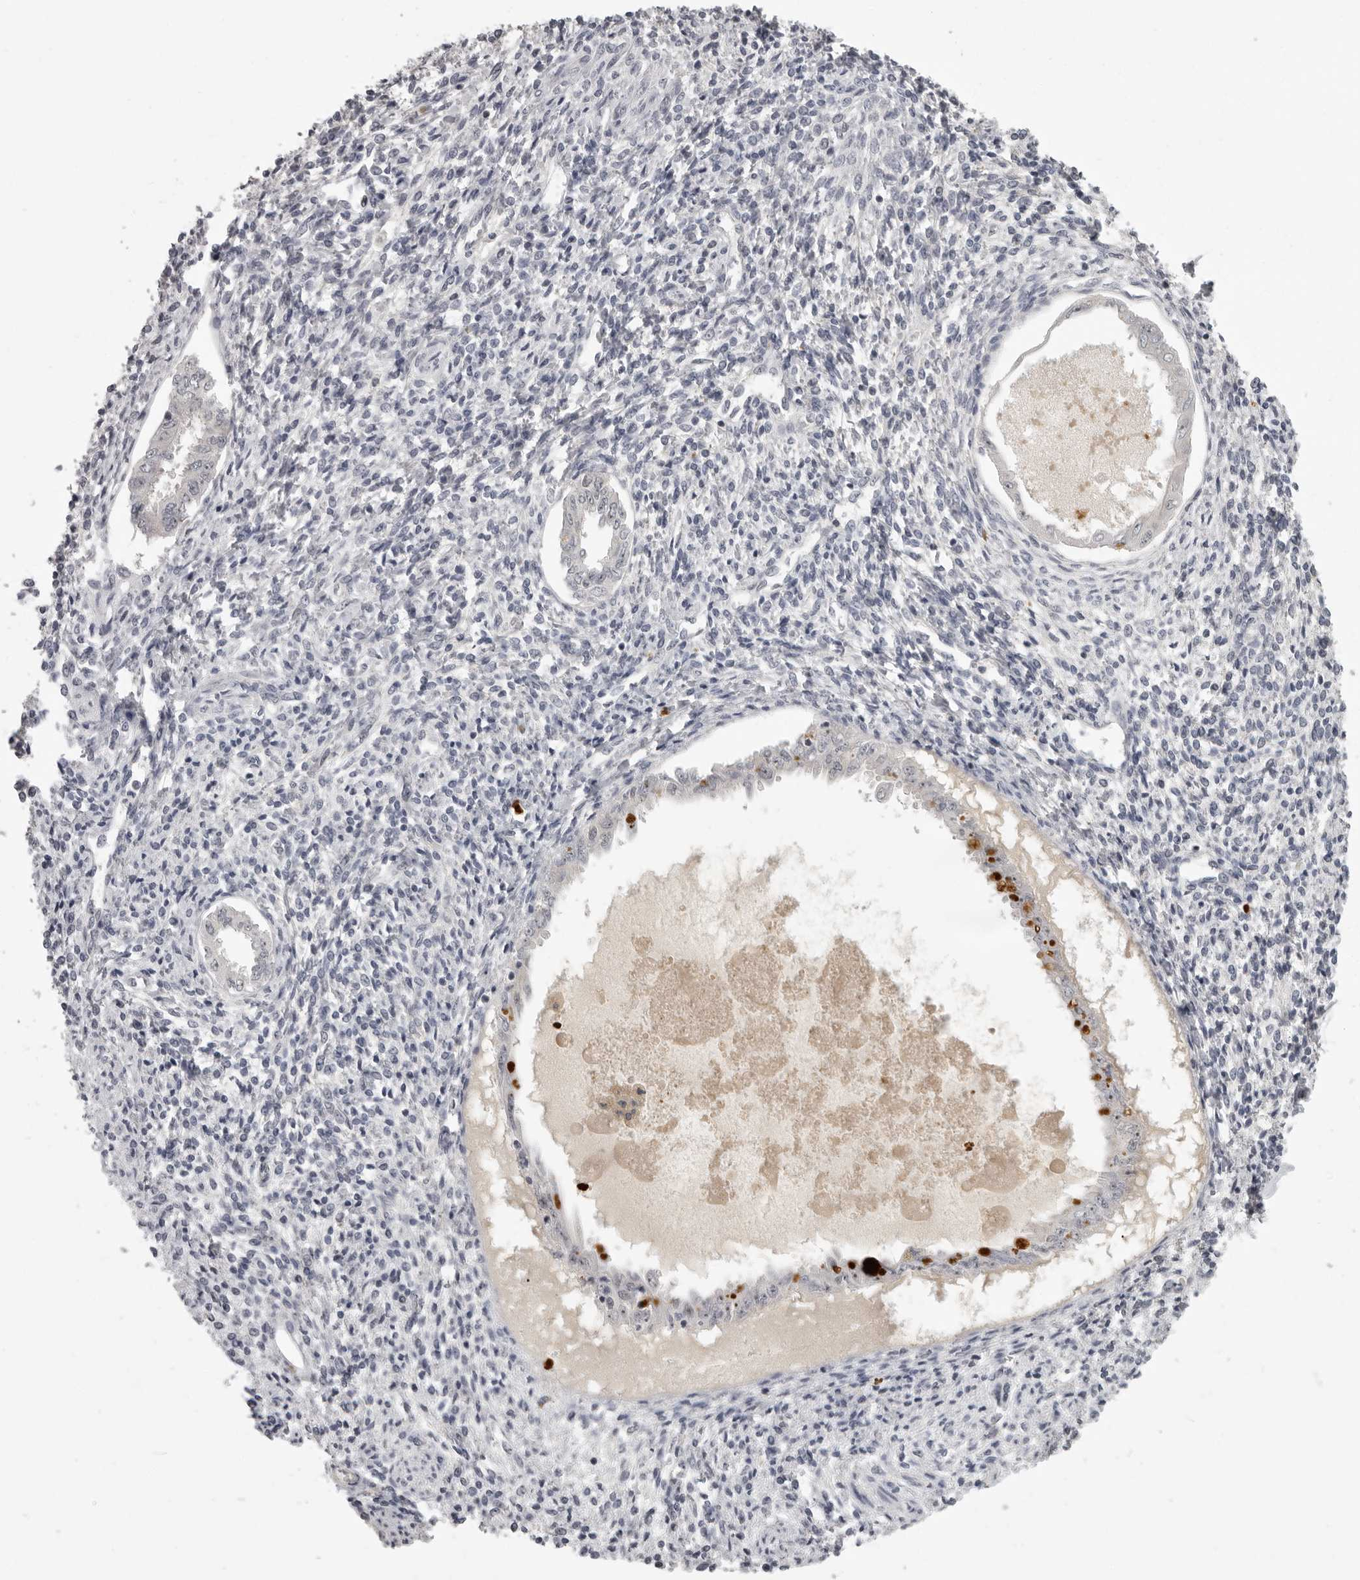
{"staining": {"intensity": "negative", "quantity": "none", "location": "none"}, "tissue": "endometrium", "cell_type": "Cells in endometrial stroma", "image_type": "normal", "snomed": [{"axis": "morphology", "description": "Normal tissue, NOS"}, {"axis": "topography", "description": "Endometrium"}], "caption": "Endometrium stained for a protein using immunohistochemistry displays no staining cells in endometrial stroma.", "gene": "MRTO4", "patient": {"sex": "female", "age": 66}}